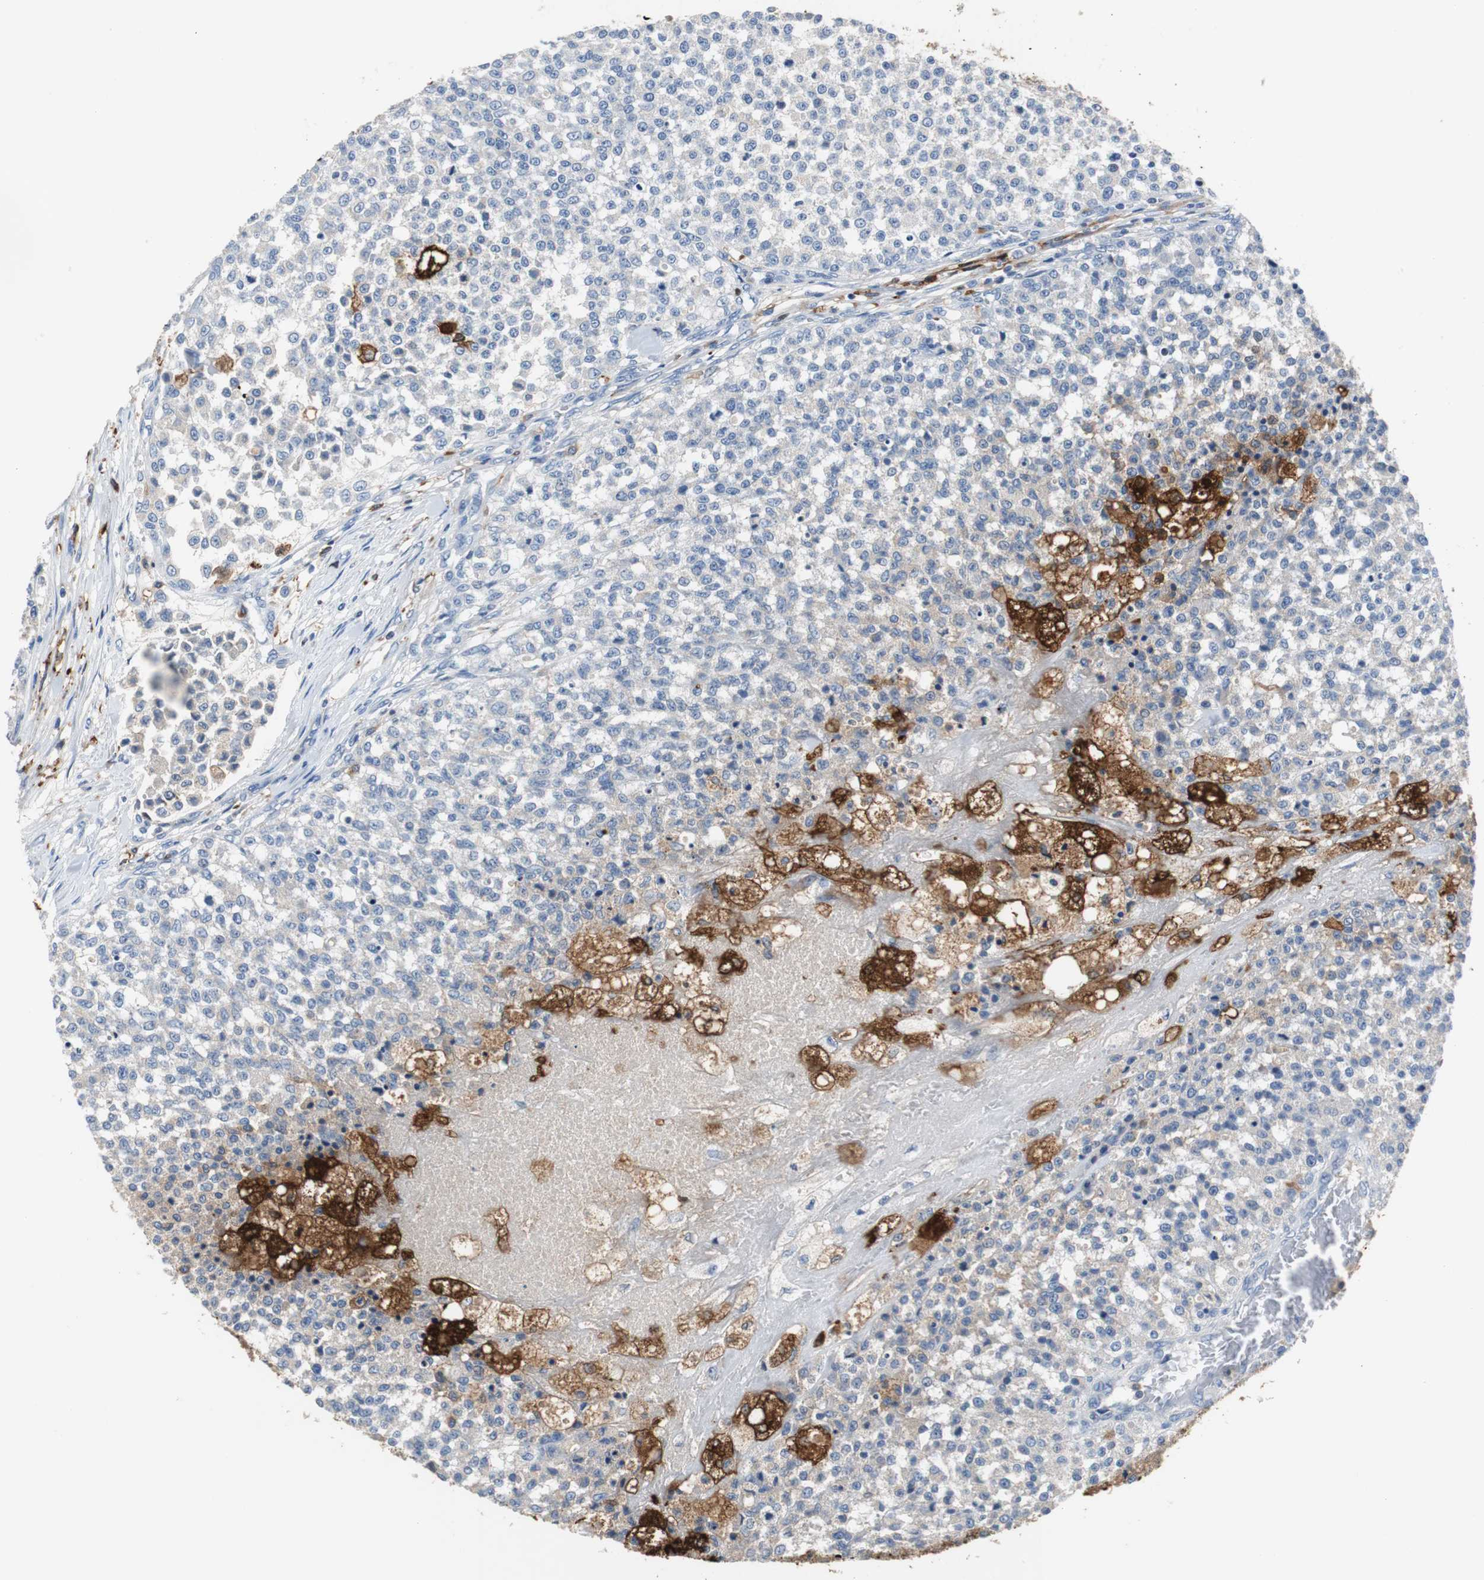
{"staining": {"intensity": "negative", "quantity": "none", "location": "none"}, "tissue": "testis cancer", "cell_type": "Tumor cells", "image_type": "cancer", "snomed": [{"axis": "morphology", "description": "Seminoma, NOS"}, {"axis": "topography", "description": "Testis"}], "caption": "The immunohistochemistry photomicrograph has no significant staining in tumor cells of testis cancer tissue.", "gene": "PI15", "patient": {"sex": "male", "age": 59}}